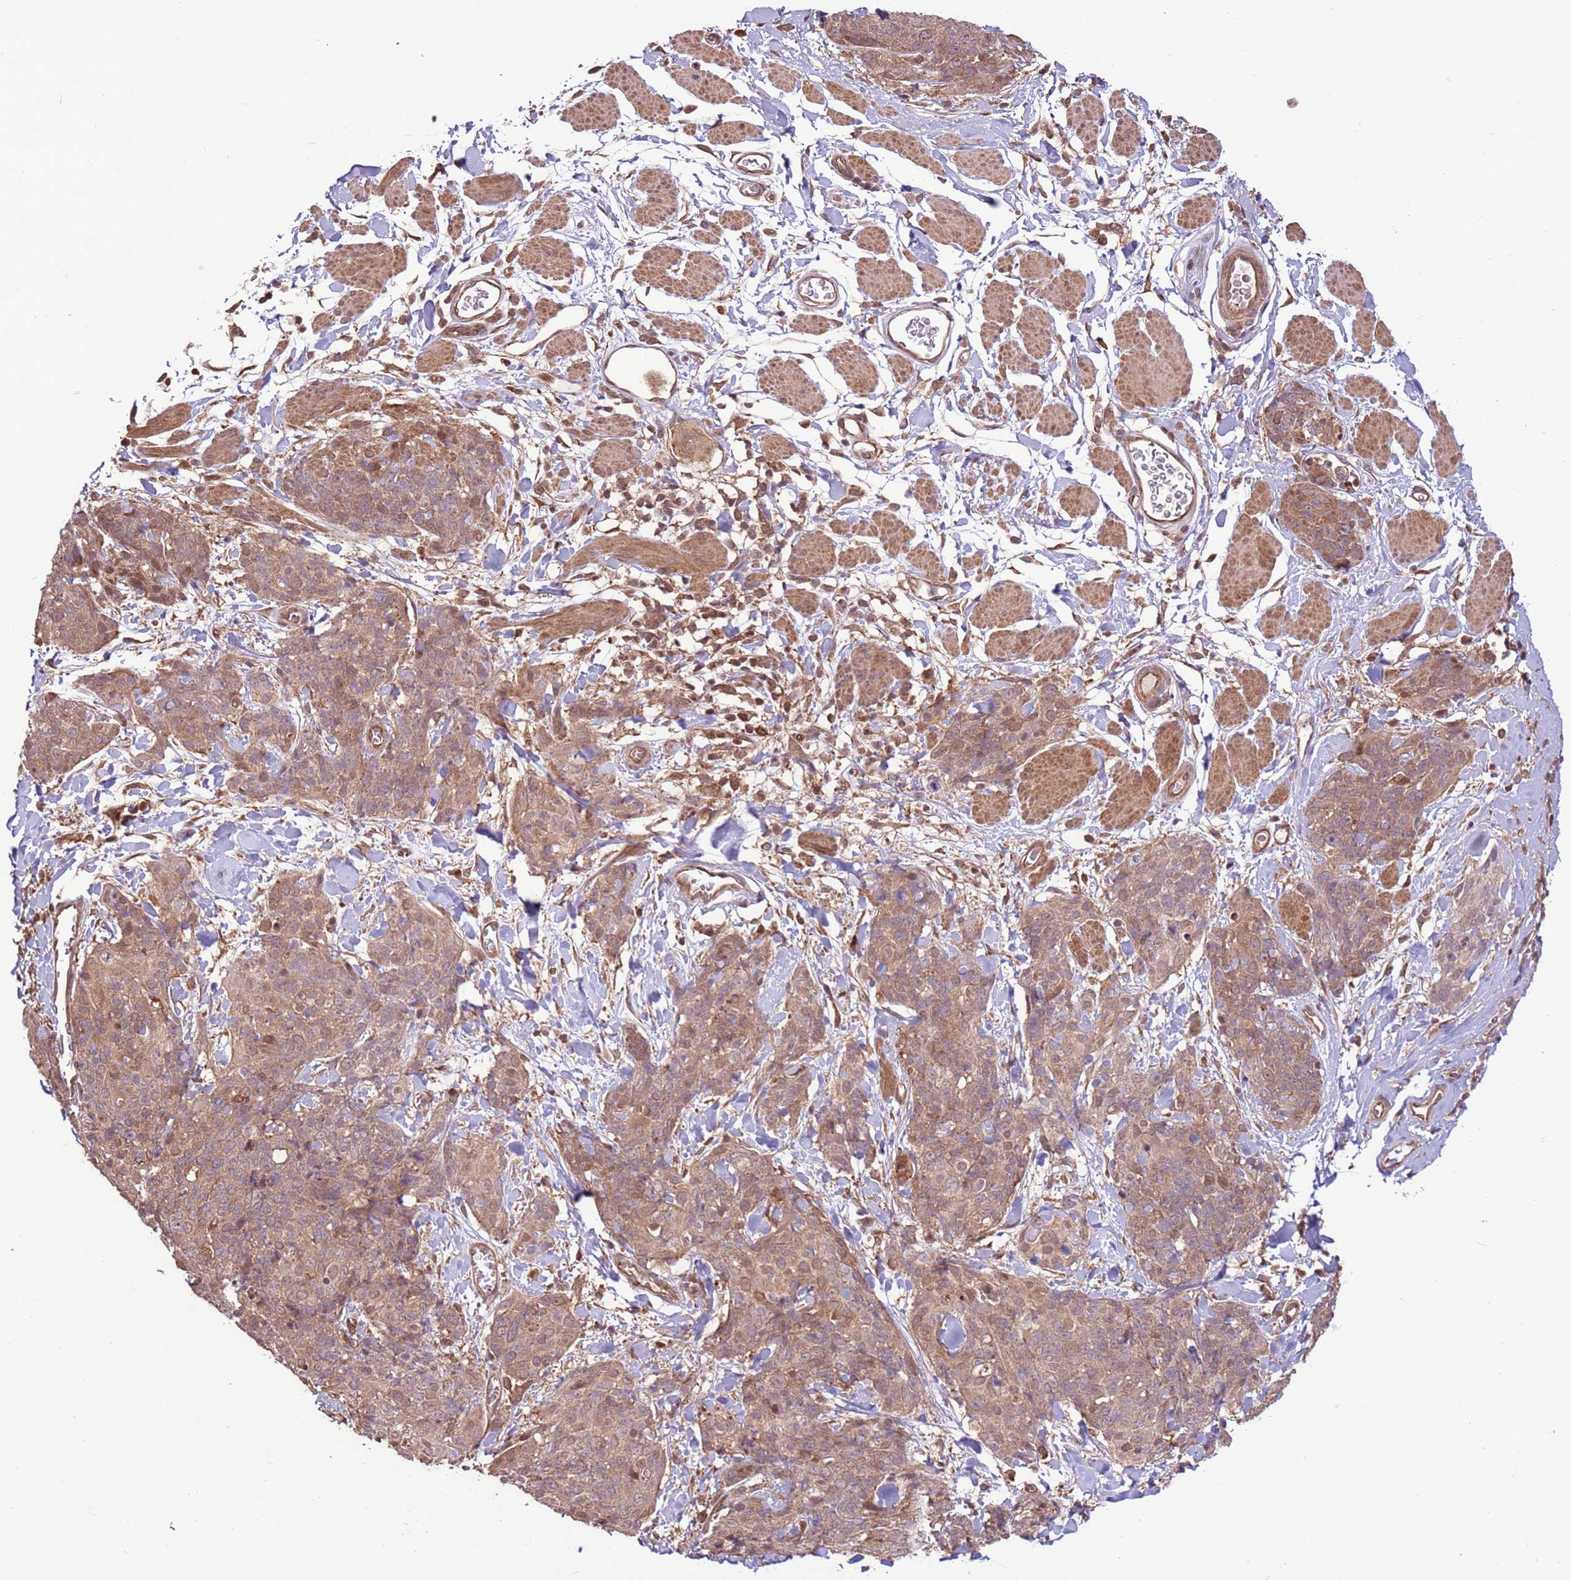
{"staining": {"intensity": "weak", "quantity": ">75%", "location": "cytoplasmic/membranous,nuclear"}, "tissue": "skin cancer", "cell_type": "Tumor cells", "image_type": "cancer", "snomed": [{"axis": "morphology", "description": "Squamous cell carcinoma, NOS"}, {"axis": "topography", "description": "Skin"}, {"axis": "topography", "description": "Vulva"}], "caption": "A low amount of weak cytoplasmic/membranous and nuclear expression is seen in about >75% of tumor cells in skin cancer tissue.", "gene": "CCDC112", "patient": {"sex": "female", "age": 85}}